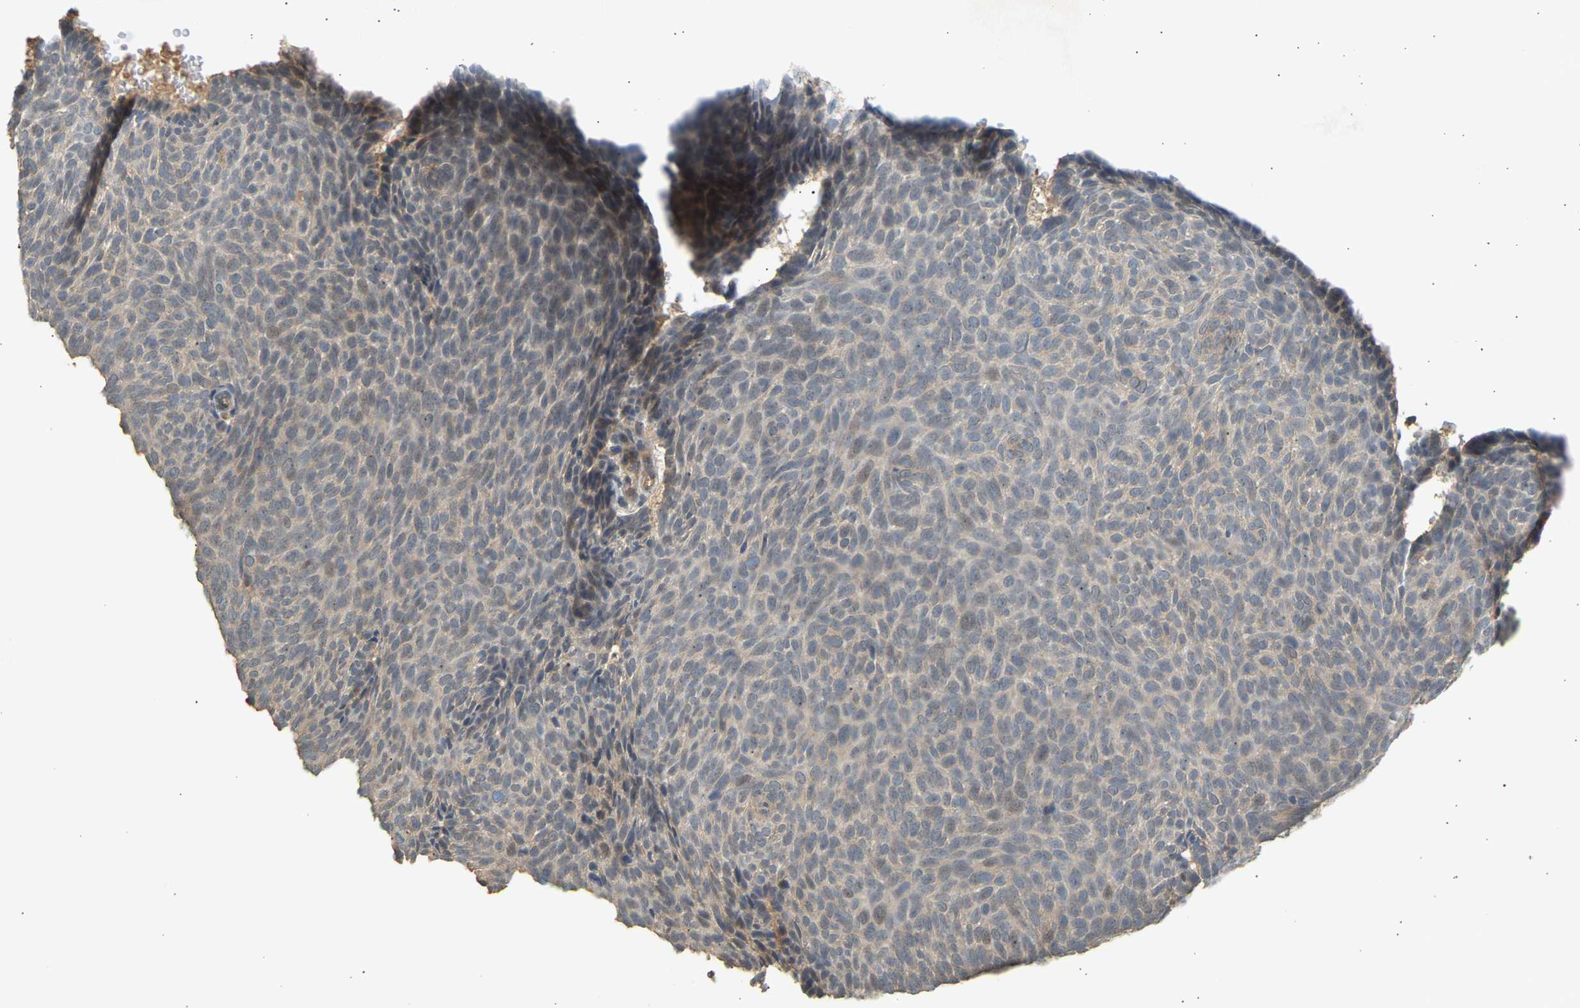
{"staining": {"intensity": "weak", "quantity": "<25%", "location": "cytoplasmic/membranous"}, "tissue": "skin cancer", "cell_type": "Tumor cells", "image_type": "cancer", "snomed": [{"axis": "morphology", "description": "Basal cell carcinoma"}, {"axis": "topography", "description": "Skin"}], "caption": "Immunohistochemical staining of skin cancer shows no significant positivity in tumor cells.", "gene": "RGL1", "patient": {"sex": "male", "age": 61}}